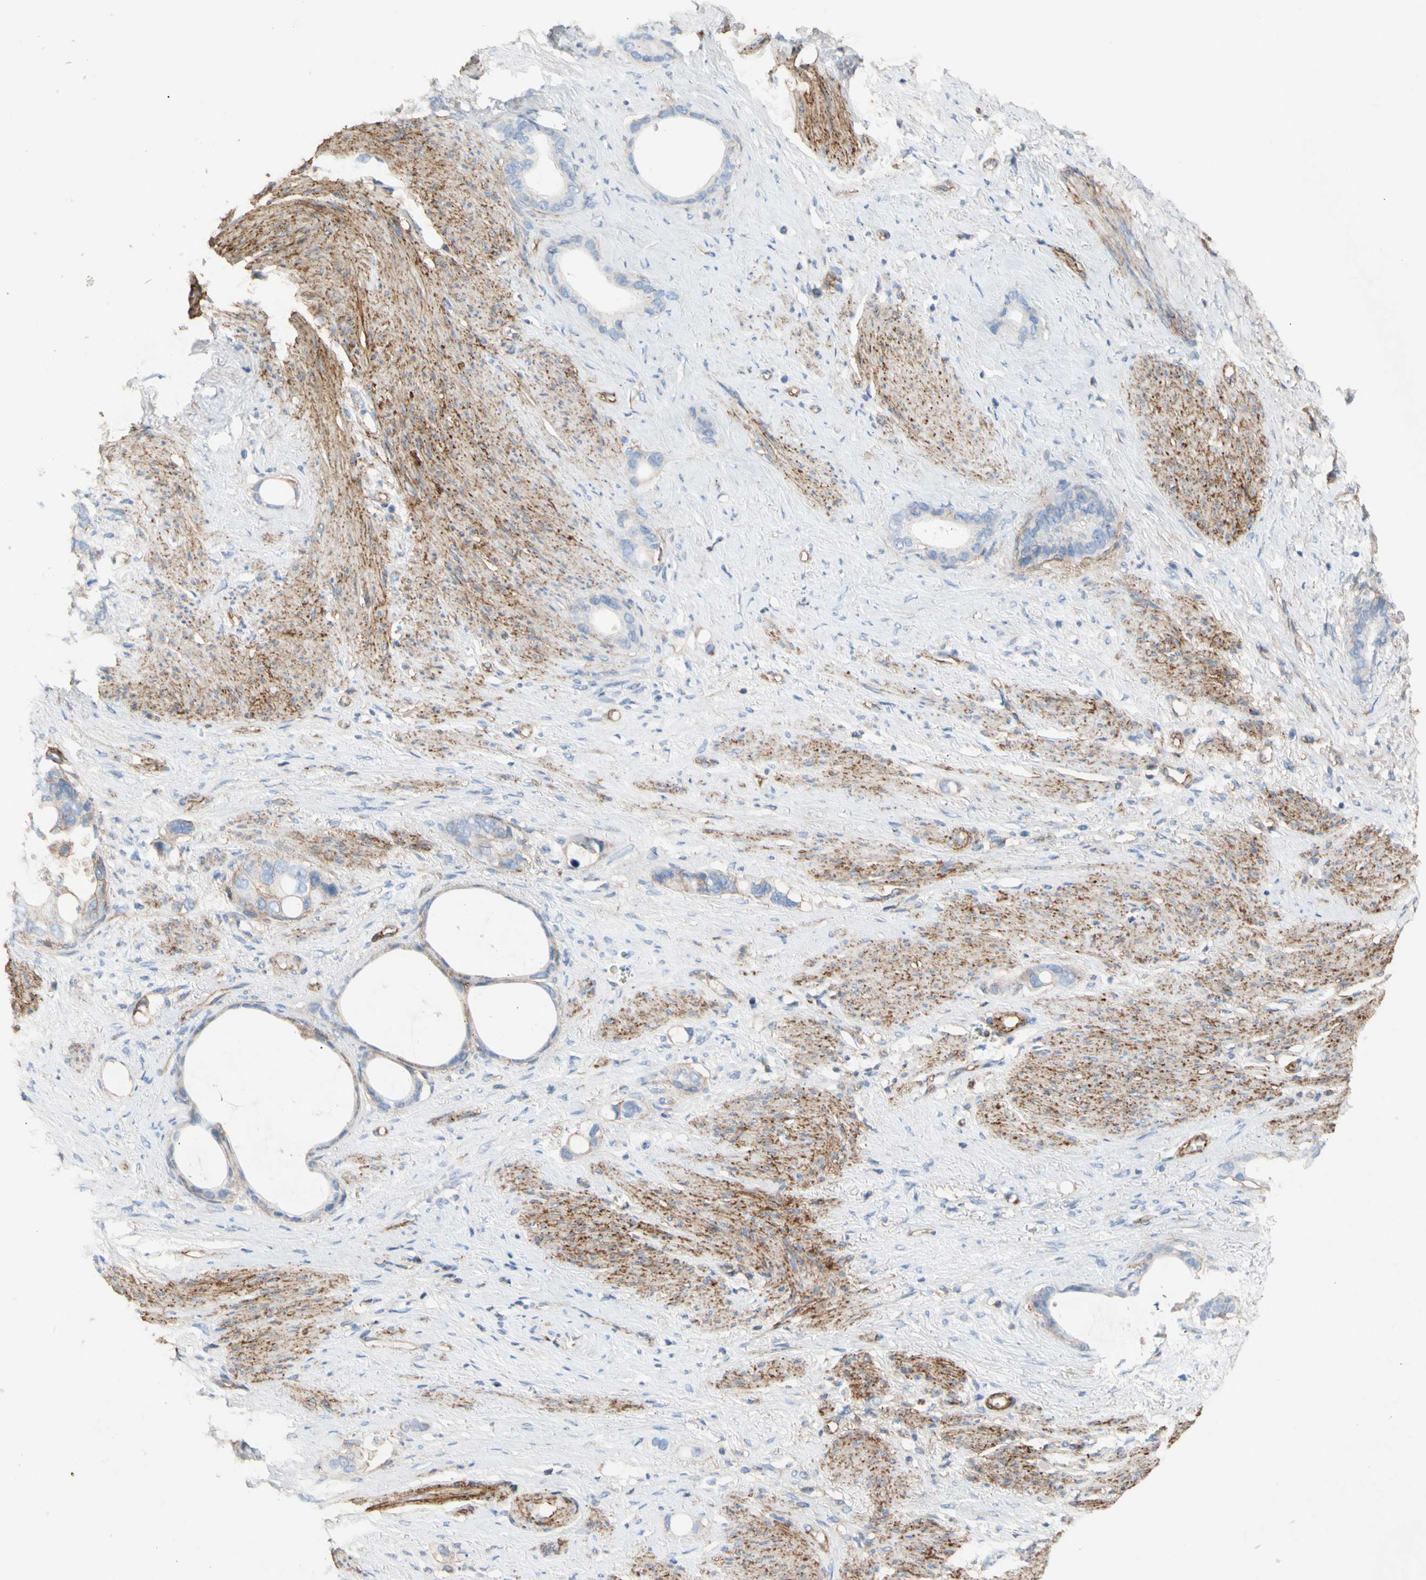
{"staining": {"intensity": "negative", "quantity": "none", "location": "none"}, "tissue": "stomach cancer", "cell_type": "Tumor cells", "image_type": "cancer", "snomed": [{"axis": "morphology", "description": "Adenocarcinoma, NOS"}, {"axis": "topography", "description": "Stomach"}], "caption": "Stomach cancer (adenocarcinoma) stained for a protein using IHC exhibits no expression tumor cells.", "gene": "ATP2A3", "patient": {"sex": "female", "age": 75}}